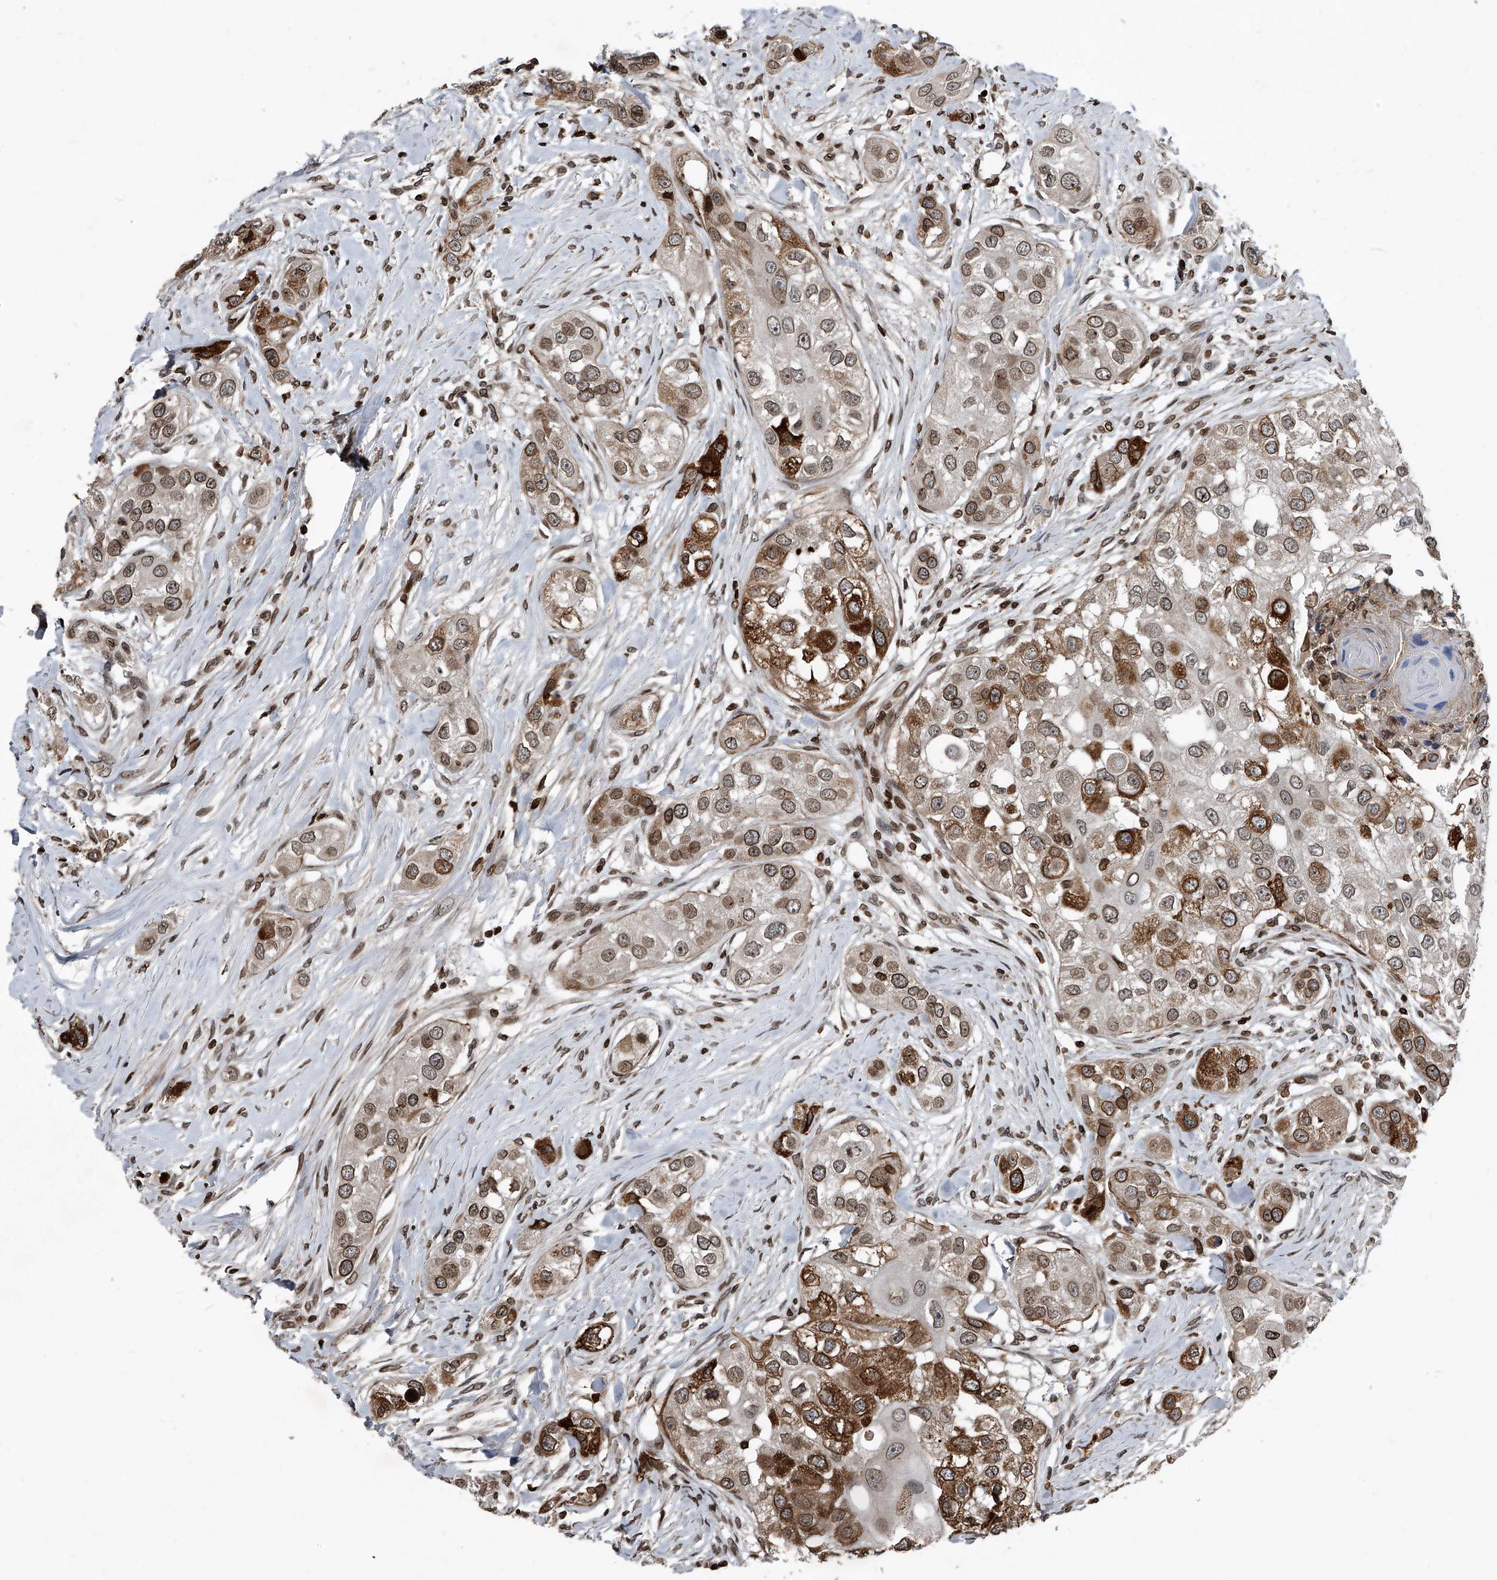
{"staining": {"intensity": "moderate", "quantity": ">75%", "location": "cytoplasmic/membranous,nuclear"}, "tissue": "head and neck cancer", "cell_type": "Tumor cells", "image_type": "cancer", "snomed": [{"axis": "morphology", "description": "Normal tissue, NOS"}, {"axis": "morphology", "description": "Squamous cell carcinoma, NOS"}, {"axis": "topography", "description": "Skeletal muscle"}, {"axis": "topography", "description": "Head-Neck"}], "caption": "The image exhibits immunohistochemical staining of head and neck squamous cell carcinoma. There is moderate cytoplasmic/membranous and nuclear expression is seen in about >75% of tumor cells.", "gene": "PHF20", "patient": {"sex": "male", "age": 51}}